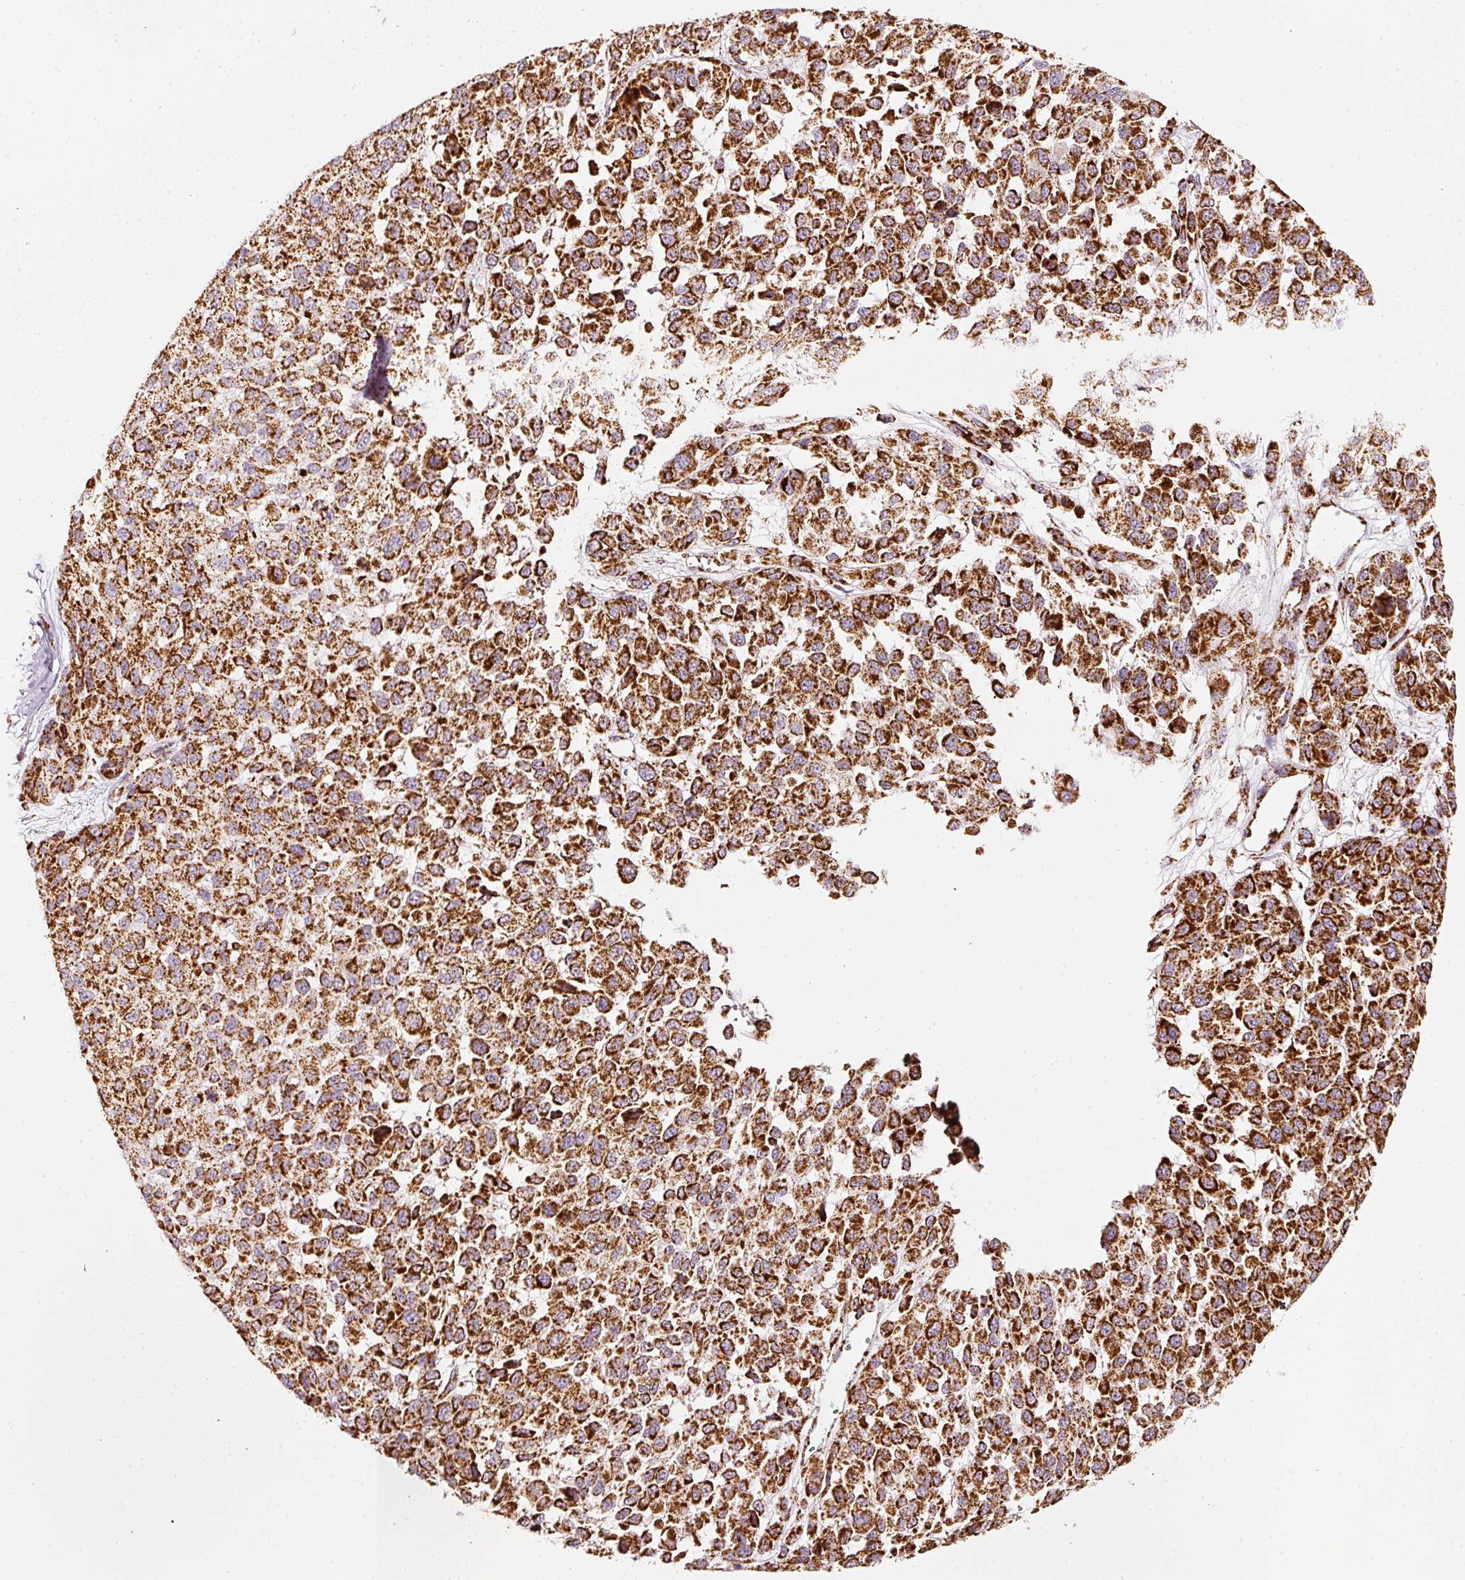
{"staining": {"intensity": "strong", "quantity": ">75%", "location": "cytoplasmic/membranous"}, "tissue": "melanoma", "cell_type": "Tumor cells", "image_type": "cancer", "snomed": [{"axis": "morphology", "description": "Malignant melanoma, NOS"}, {"axis": "topography", "description": "Skin"}], "caption": "A high-resolution micrograph shows immunohistochemistry staining of malignant melanoma, which demonstrates strong cytoplasmic/membranous expression in about >75% of tumor cells.", "gene": "UQCRC1", "patient": {"sex": "male", "age": 62}}